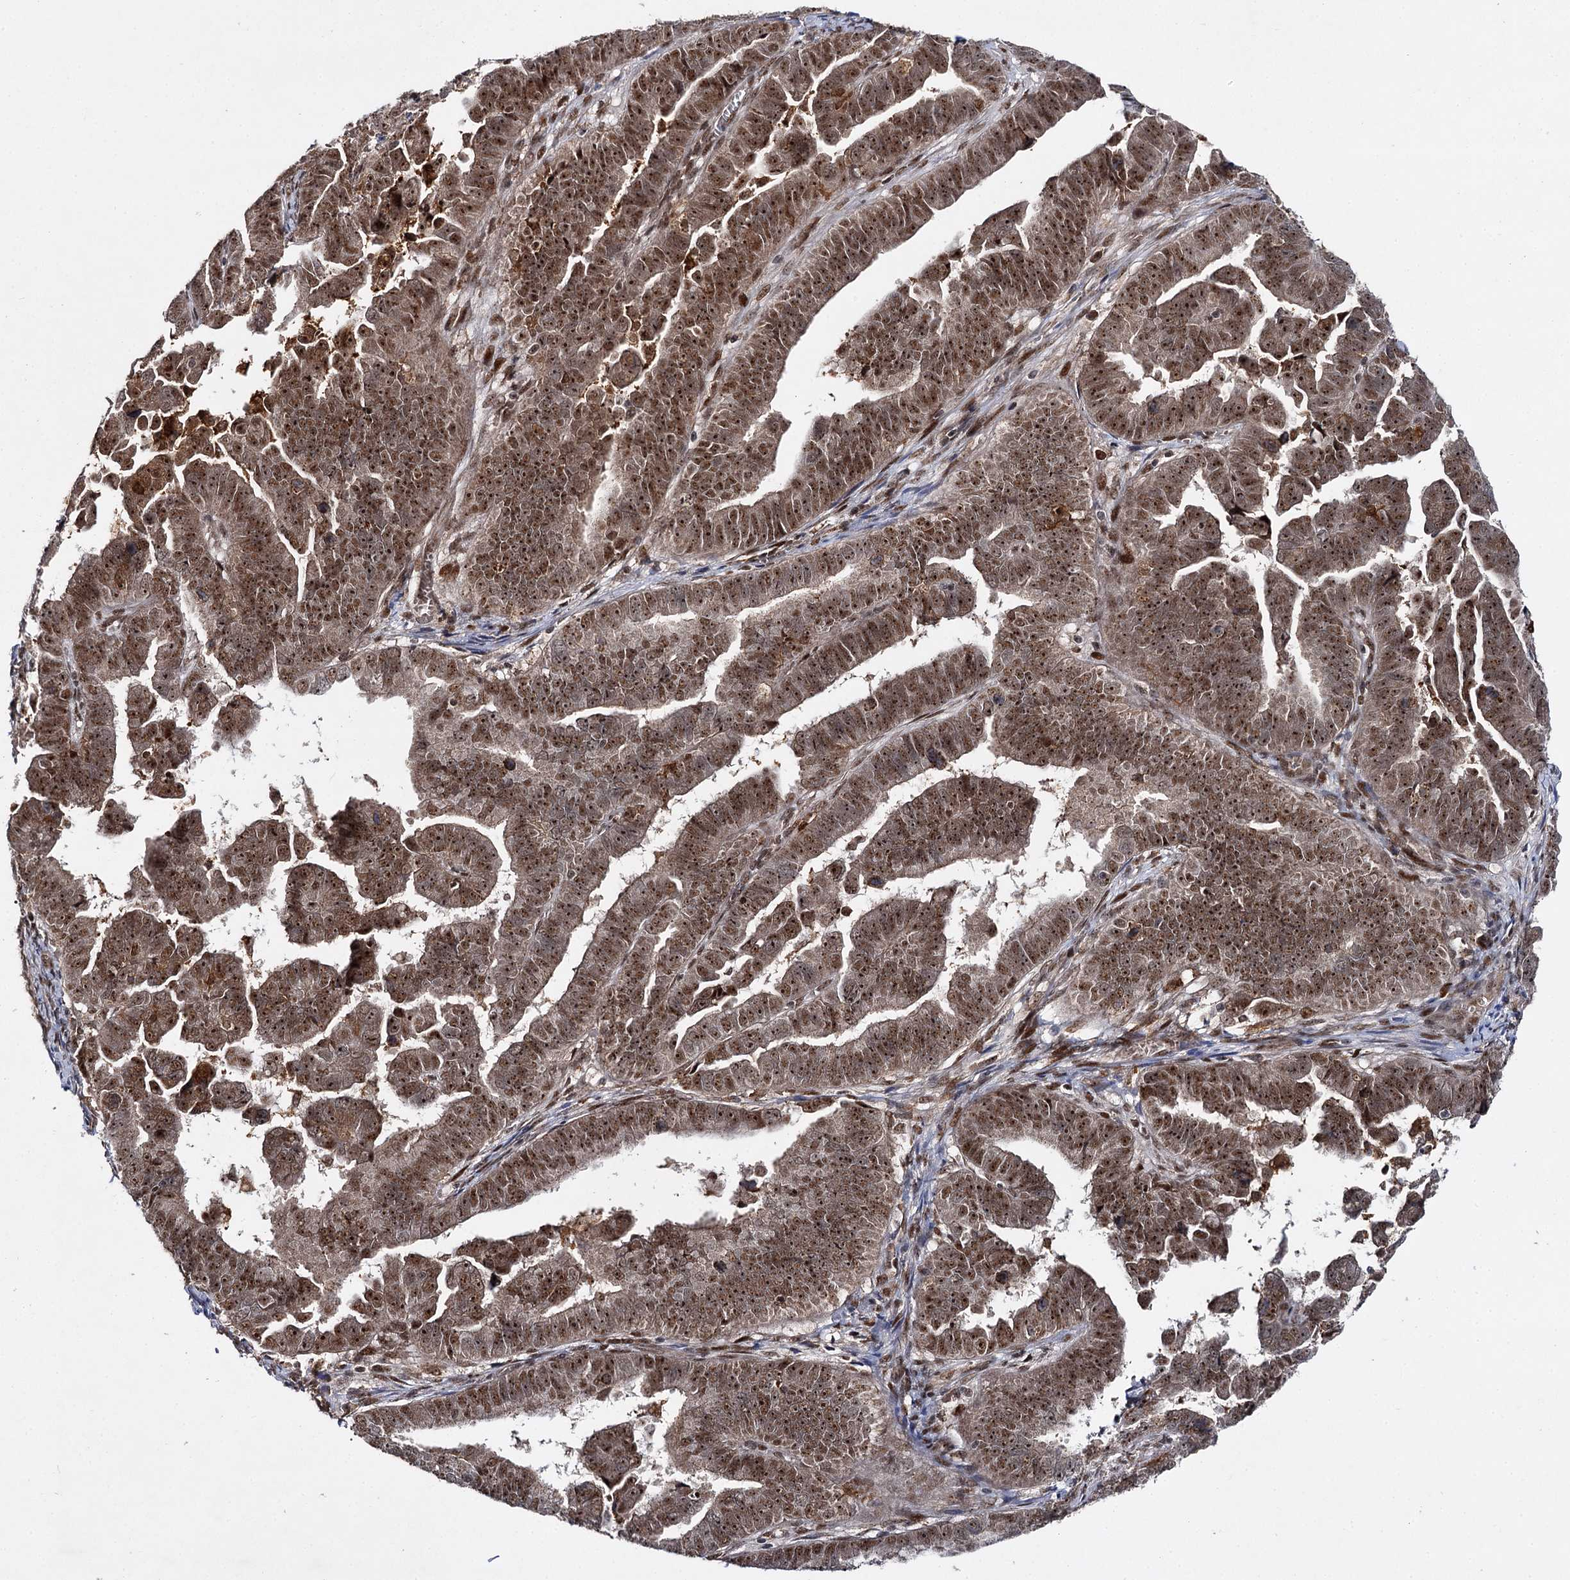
{"staining": {"intensity": "moderate", "quantity": ">75%", "location": "nuclear"}, "tissue": "endometrial cancer", "cell_type": "Tumor cells", "image_type": "cancer", "snomed": [{"axis": "morphology", "description": "Adenocarcinoma, NOS"}, {"axis": "topography", "description": "Endometrium"}], "caption": "Endometrial cancer (adenocarcinoma) stained with a protein marker demonstrates moderate staining in tumor cells.", "gene": "BUD13", "patient": {"sex": "female", "age": 75}}